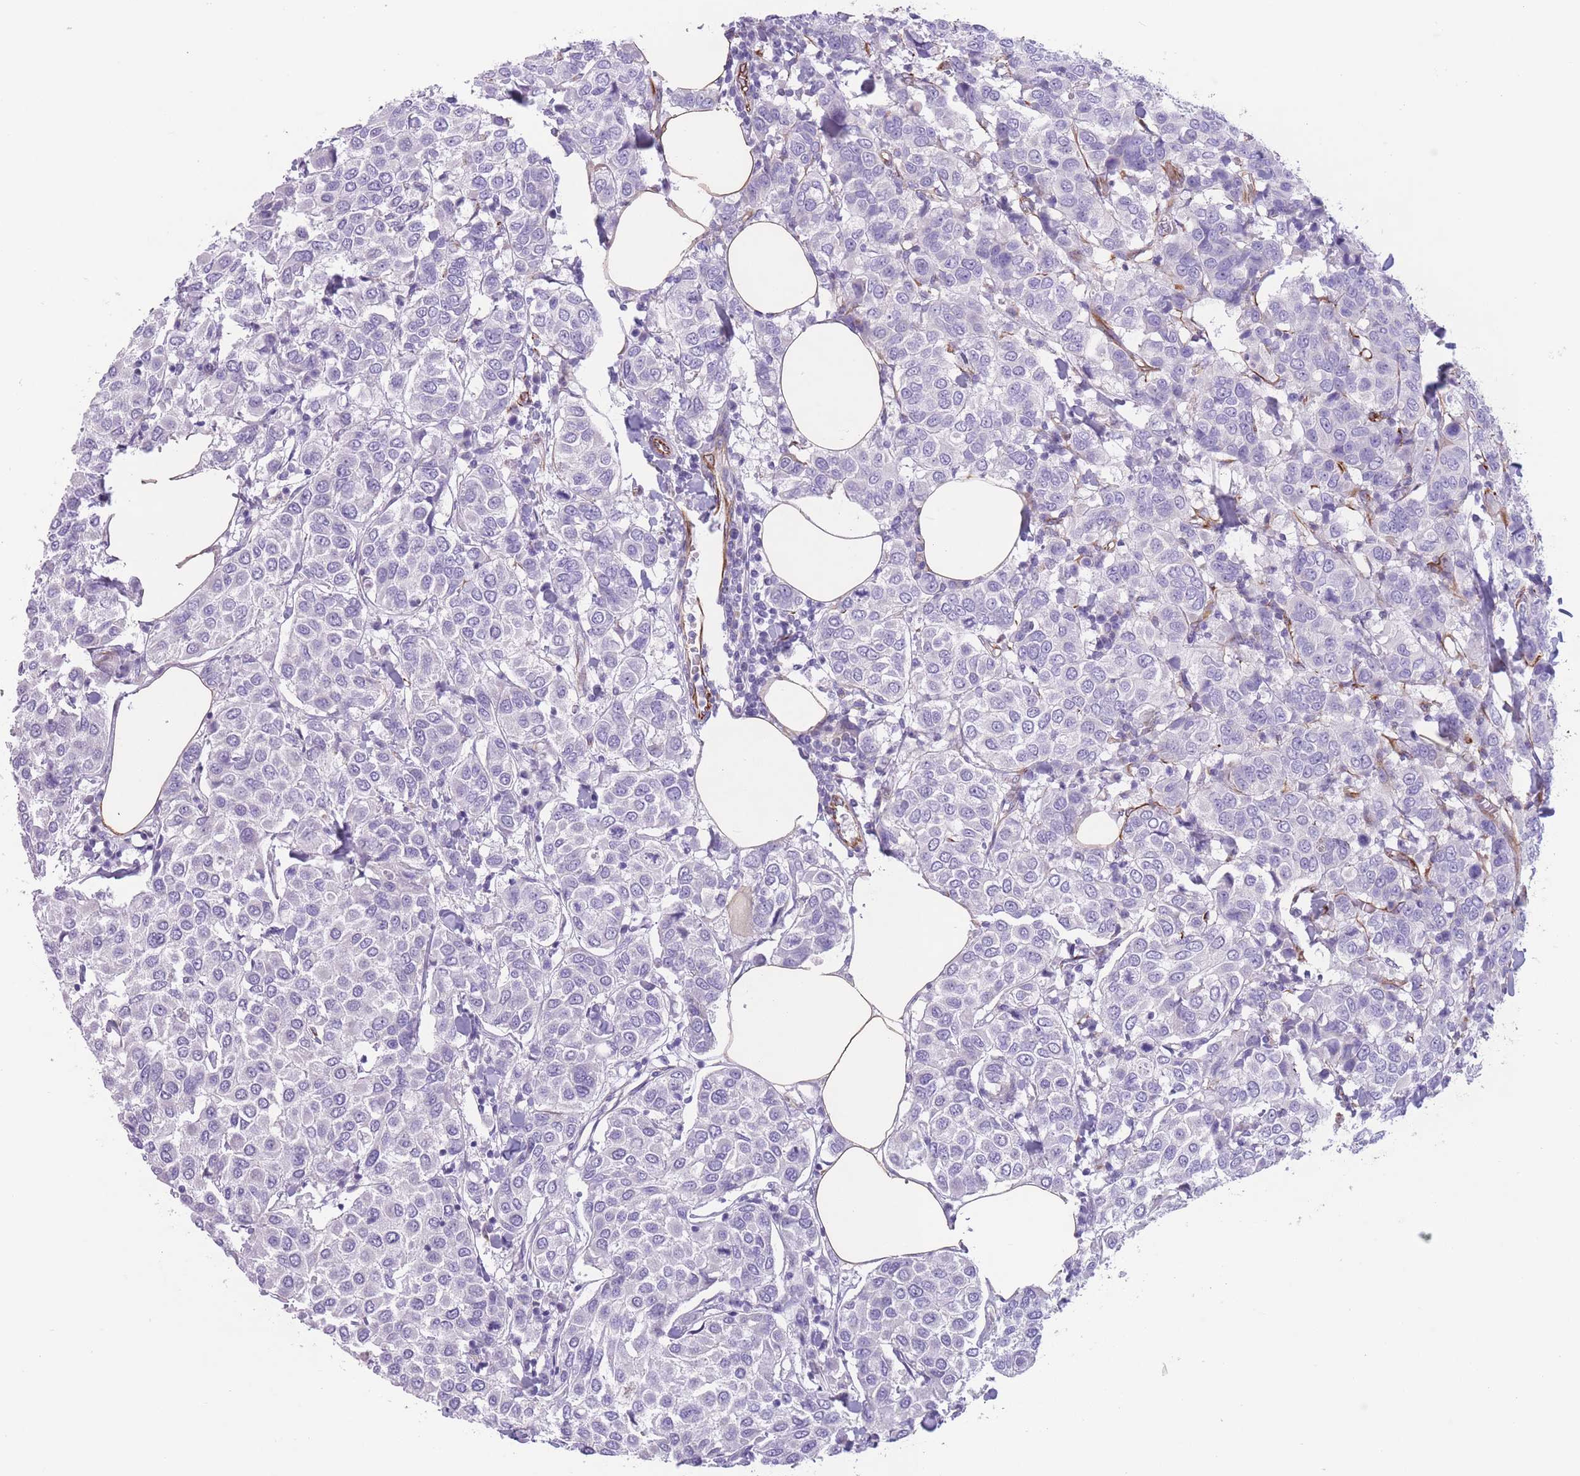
{"staining": {"intensity": "negative", "quantity": "none", "location": "none"}, "tissue": "breast cancer", "cell_type": "Tumor cells", "image_type": "cancer", "snomed": [{"axis": "morphology", "description": "Duct carcinoma"}, {"axis": "topography", "description": "Breast"}], "caption": "Immunohistochemistry micrograph of neoplastic tissue: human breast cancer (infiltrating ductal carcinoma) stained with DAB exhibits no significant protein positivity in tumor cells.", "gene": "PTCD1", "patient": {"sex": "female", "age": 55}}